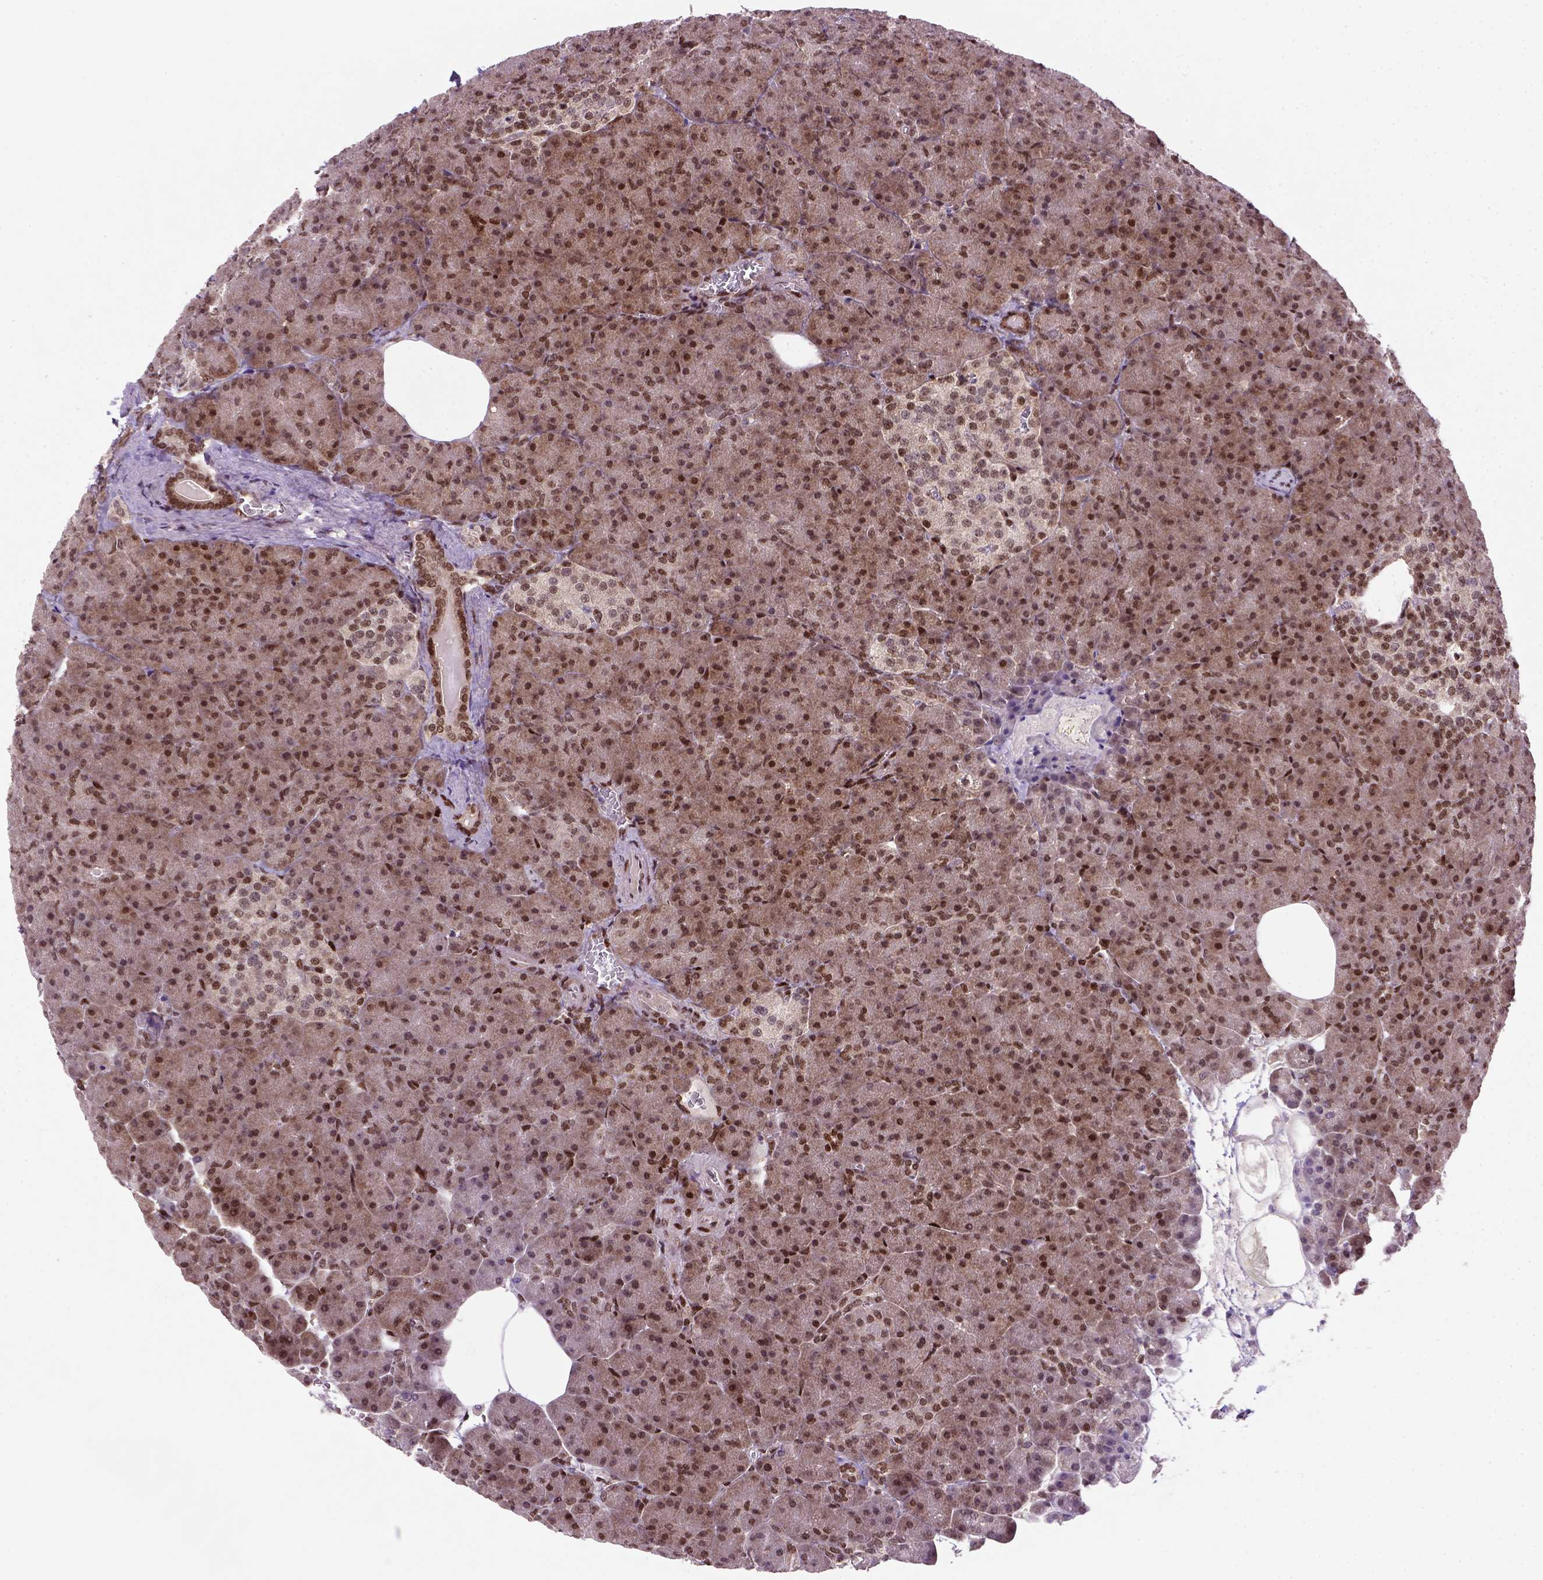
{"staining": {"intensity": "moderate", "quantity": ">75%", "location": "nuclear"}, "tissue": "pancreas", "cell_type": "Exocrine glandular cells", "image_type": "normal", "snomed": [{"axis": "morphology", "description": "Normal tissue, NOS"}, {"axis": "topography", "description": "Pancreas"}], "caption": "DAB (3,3'-diaminobenzidine) immunohistochemical staining of unremarkable pancreas exhibits moderate nuclear protein positivity in approximately >75% of exocrine glandular cells.", "gene": "MGMT", "patient": {"sex": "female", "age": 74}}